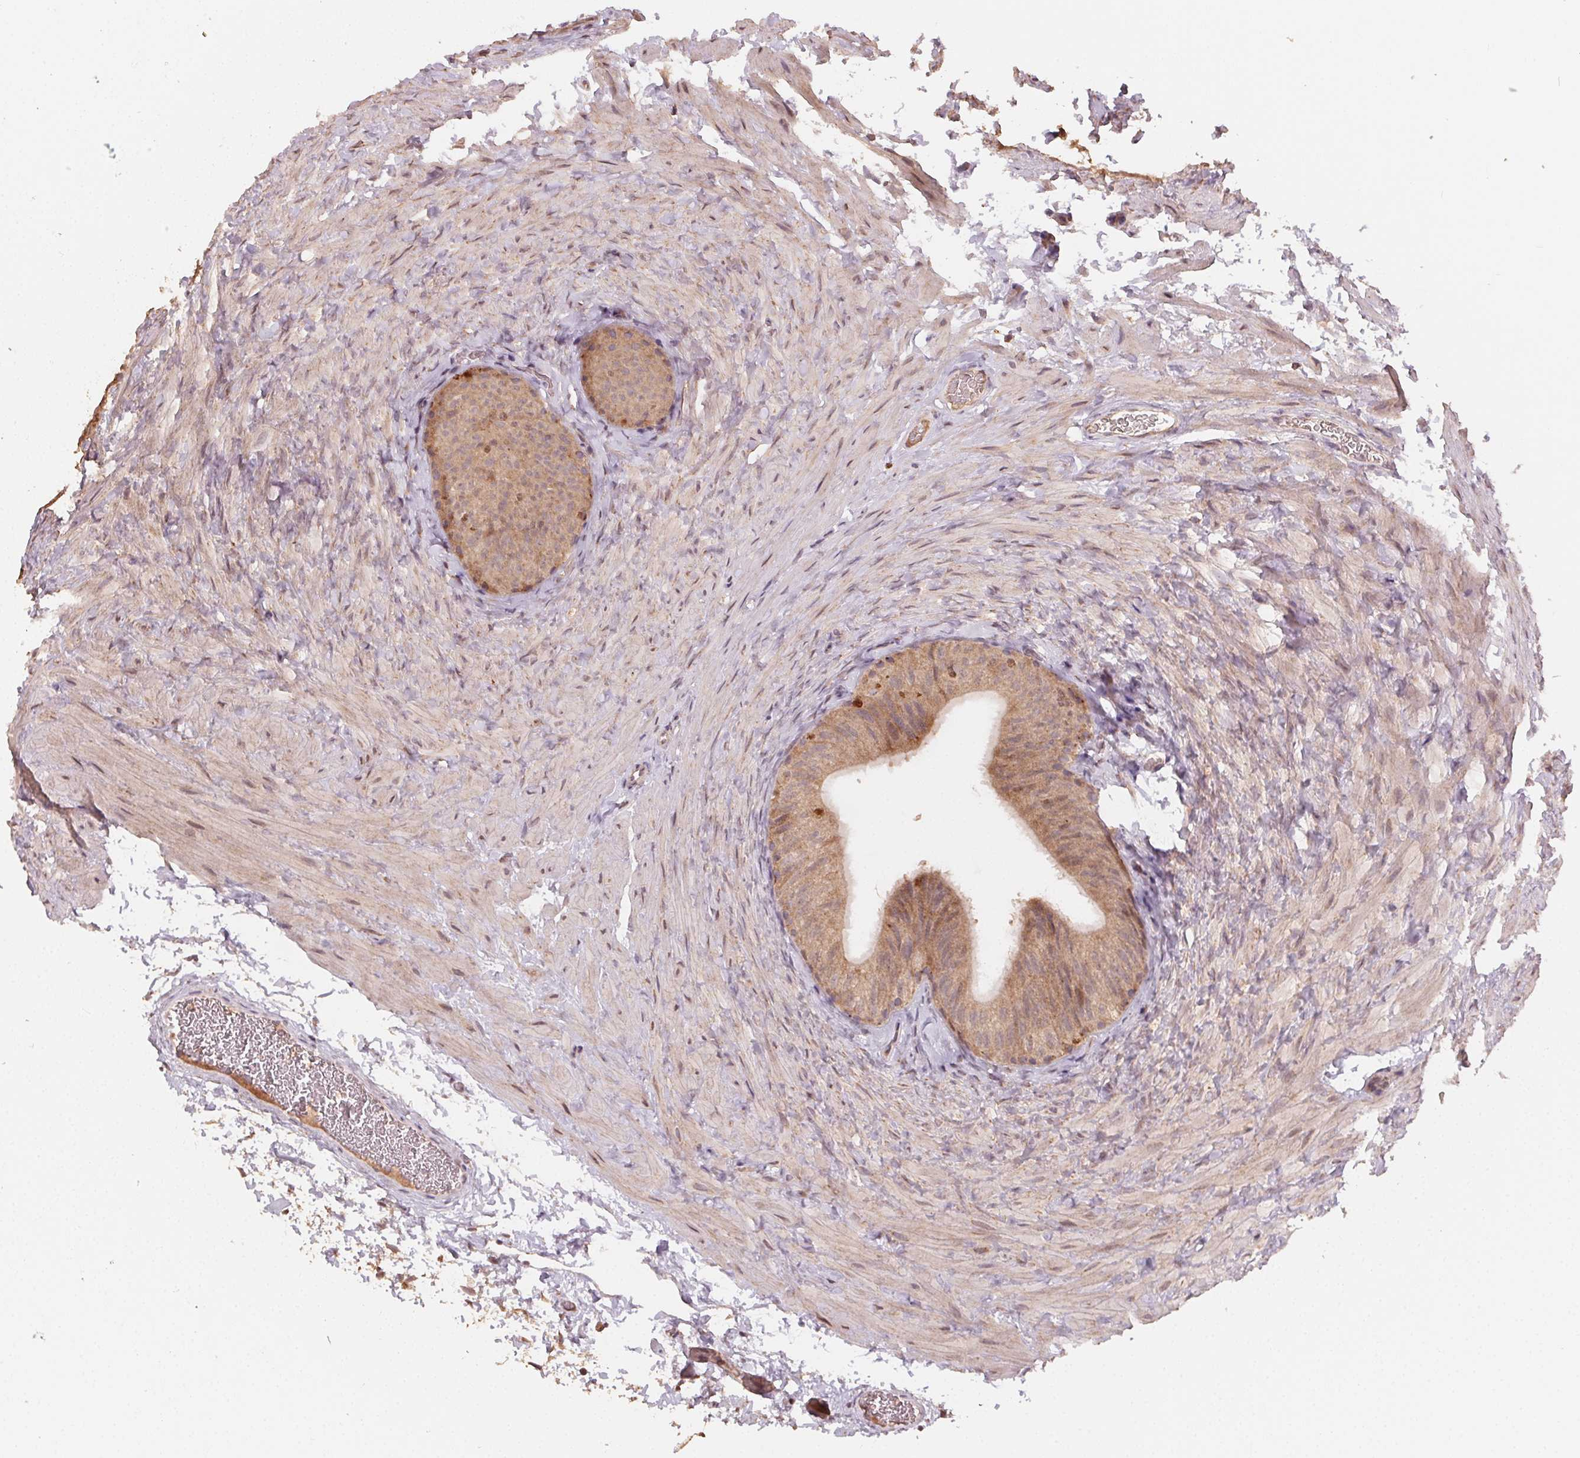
{"staining": {"intensity": "moderate", "quantity": ">75%", "location": "cytoplasmic/membranous"}, "tissue": "epididymis", "cell_type": "Glandular cells", "image_type": "normal", "snomed": [{"axis": "morphology", "description": "Normal tissue, NOS"}, {"axis": "topography", "description": "Epididymis, spermatic cord, NOS"}, {"axis": "topography", "description": "Epididymis"}], "caption": "Epididymis stained for a protein (brown) displays moderate cytoplasmic/membranous positive positivity in approximately >75% of glandular cells.", "gene": "WBP2", "patient": {"sex": "male", "age": 31}}